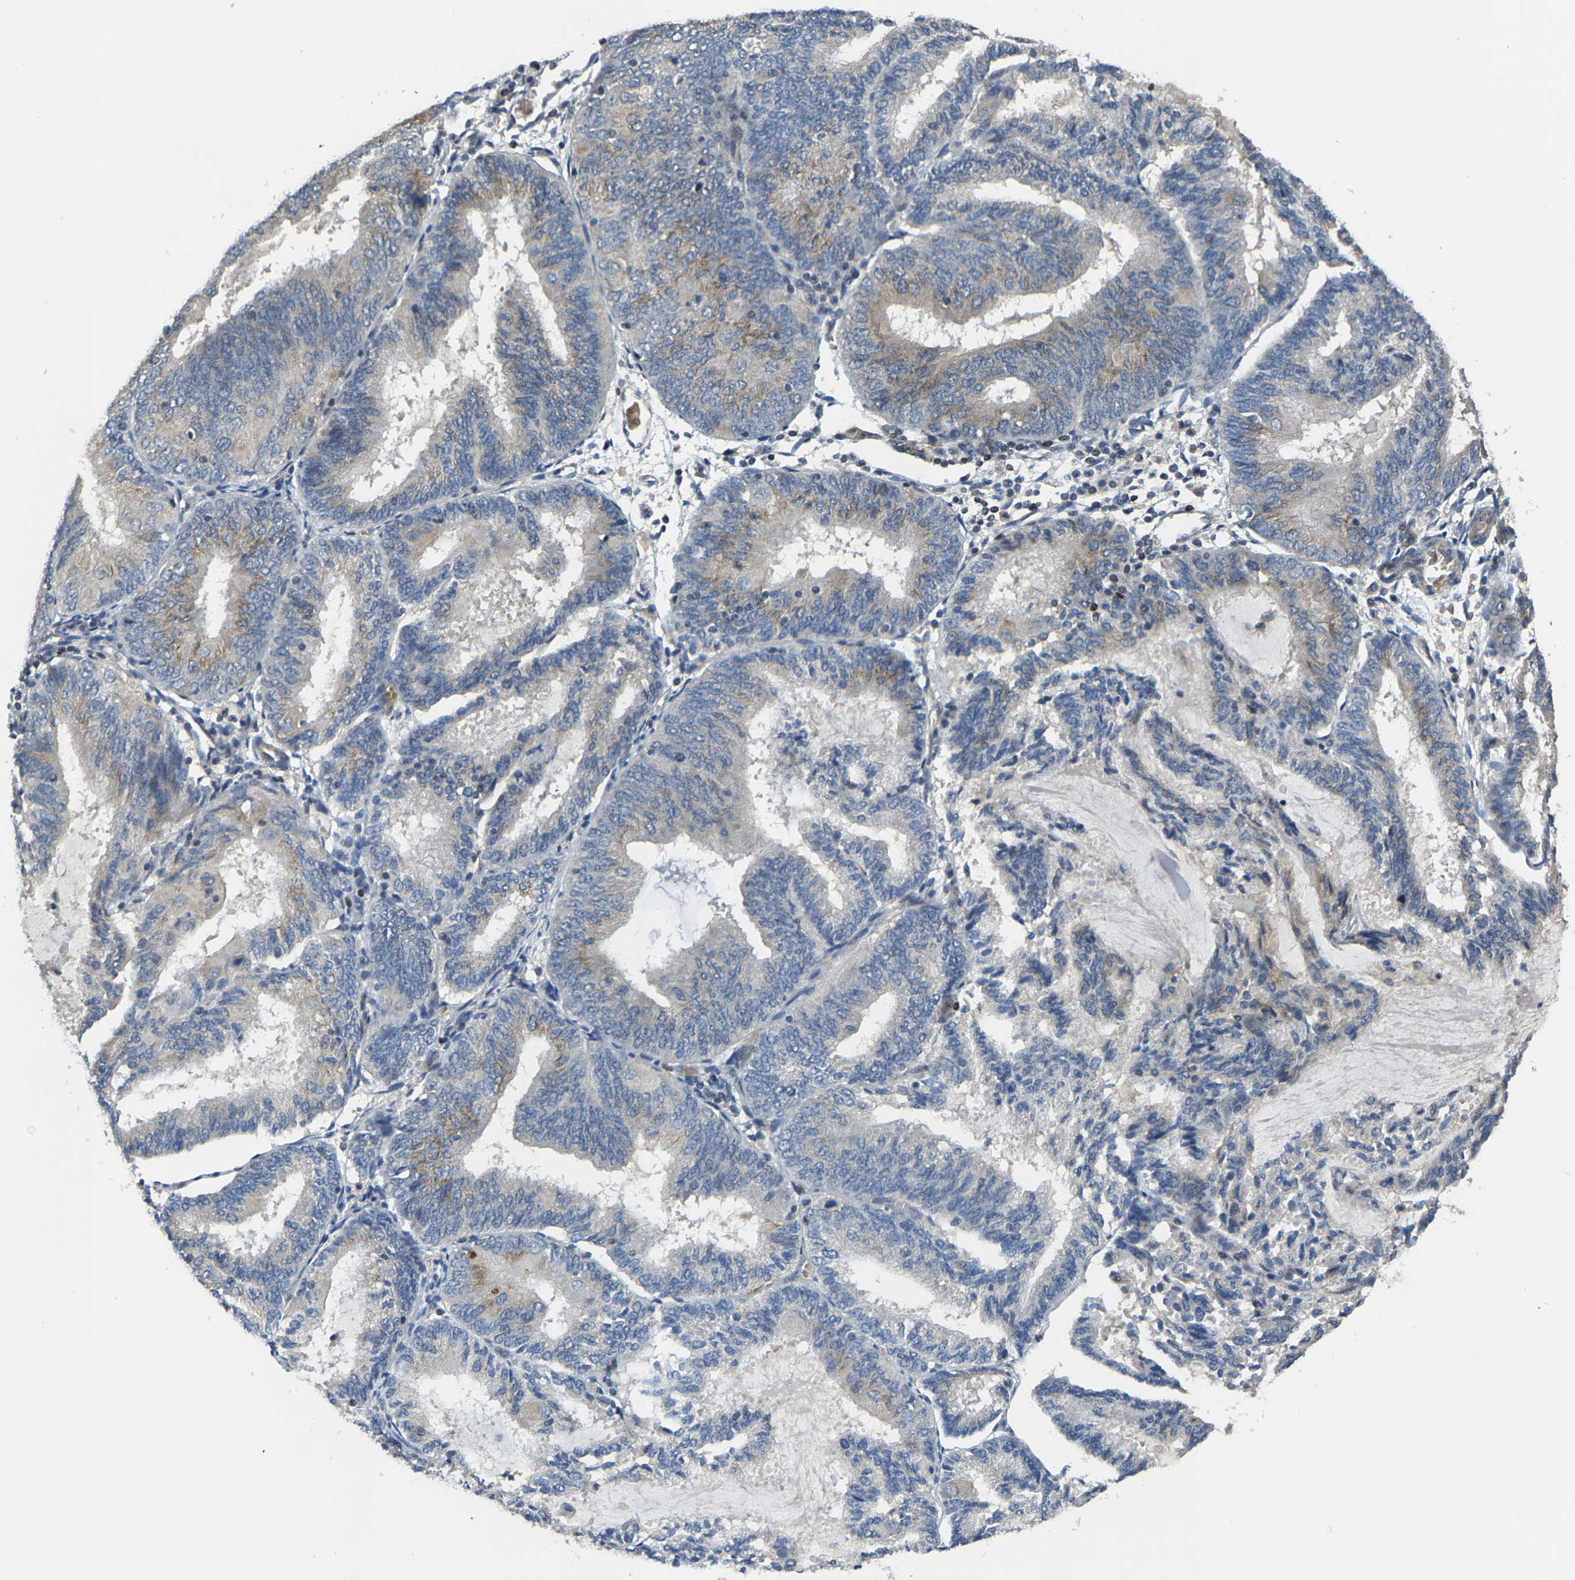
{"staining": {"intensity": "weak", "quantity": "<25%", "location": "cytoplasmic/membranous"}, "tissue": "endometrial cancer", "cell_type": "Tumor cells", "image_type": "cancer", "snomed": [{"axis": "morphology", "description": "Adenocarcinoma, NOS"}, {"axis": "topography", "description": "Endometrium"}], "caption": "Protein analysis of endometrial adenocarcinoma reveals no significant positivity in tumor cells.", "gene": "AGBL3", "patient": {"sex": "female", "age": 81}}